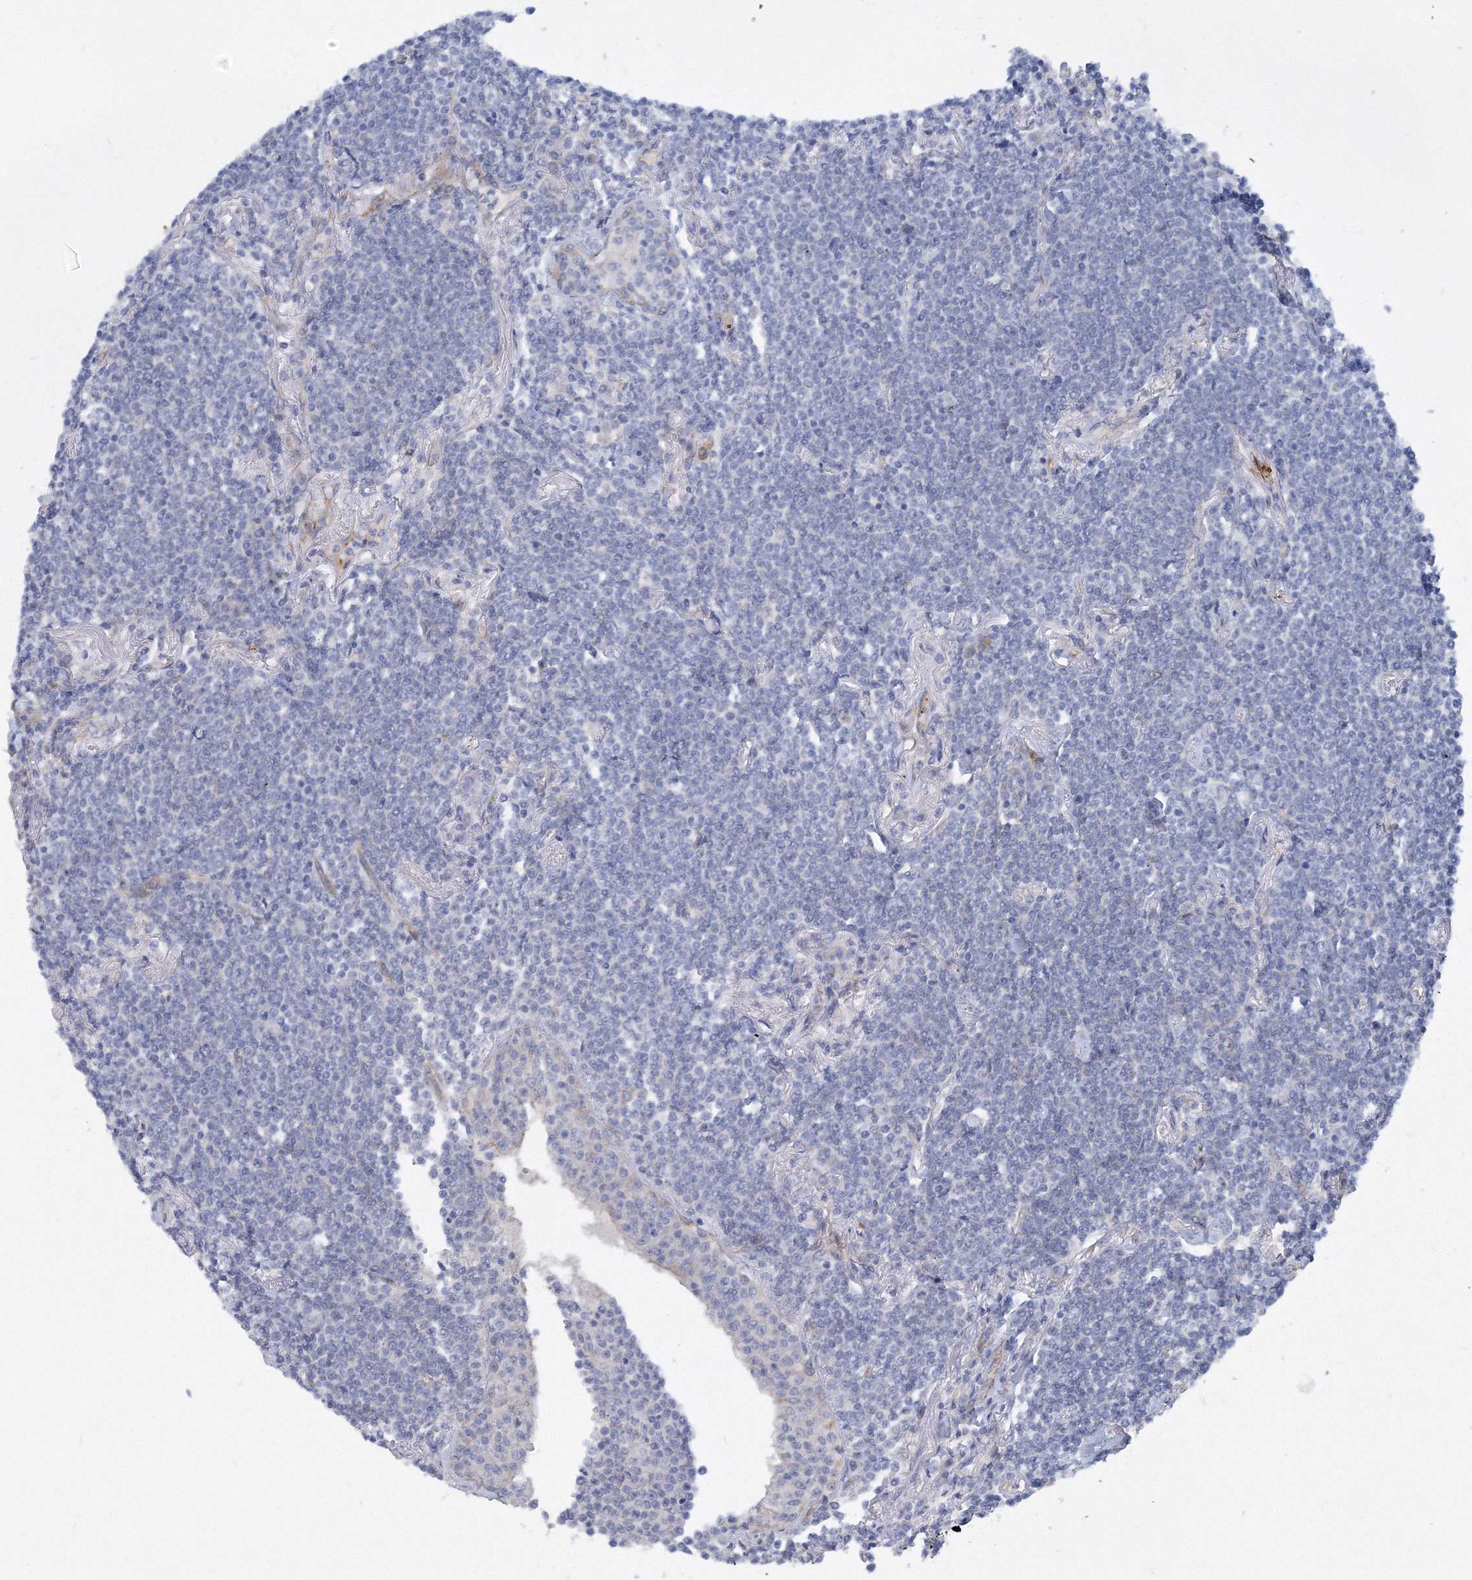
{"staining": {"intensity": "negative", "quantity": "none", "location": "none"}, "tissue": "lymphoma", "cell_type": "Tumor cells", "image_type": "cancer", "snomed": [{"axis": "morphology", "description": "Malignant lymphoma, non-Hodgkin's type, Low grade"}, {"axis": "topography", "description": "Lung"}], "caption": "Immunohistochemistry (IHC) of lymphoma demonstrates no positivity in tumor cells.", "gene": "TANC1", "patient": {"sex": "female", "age": 71}}